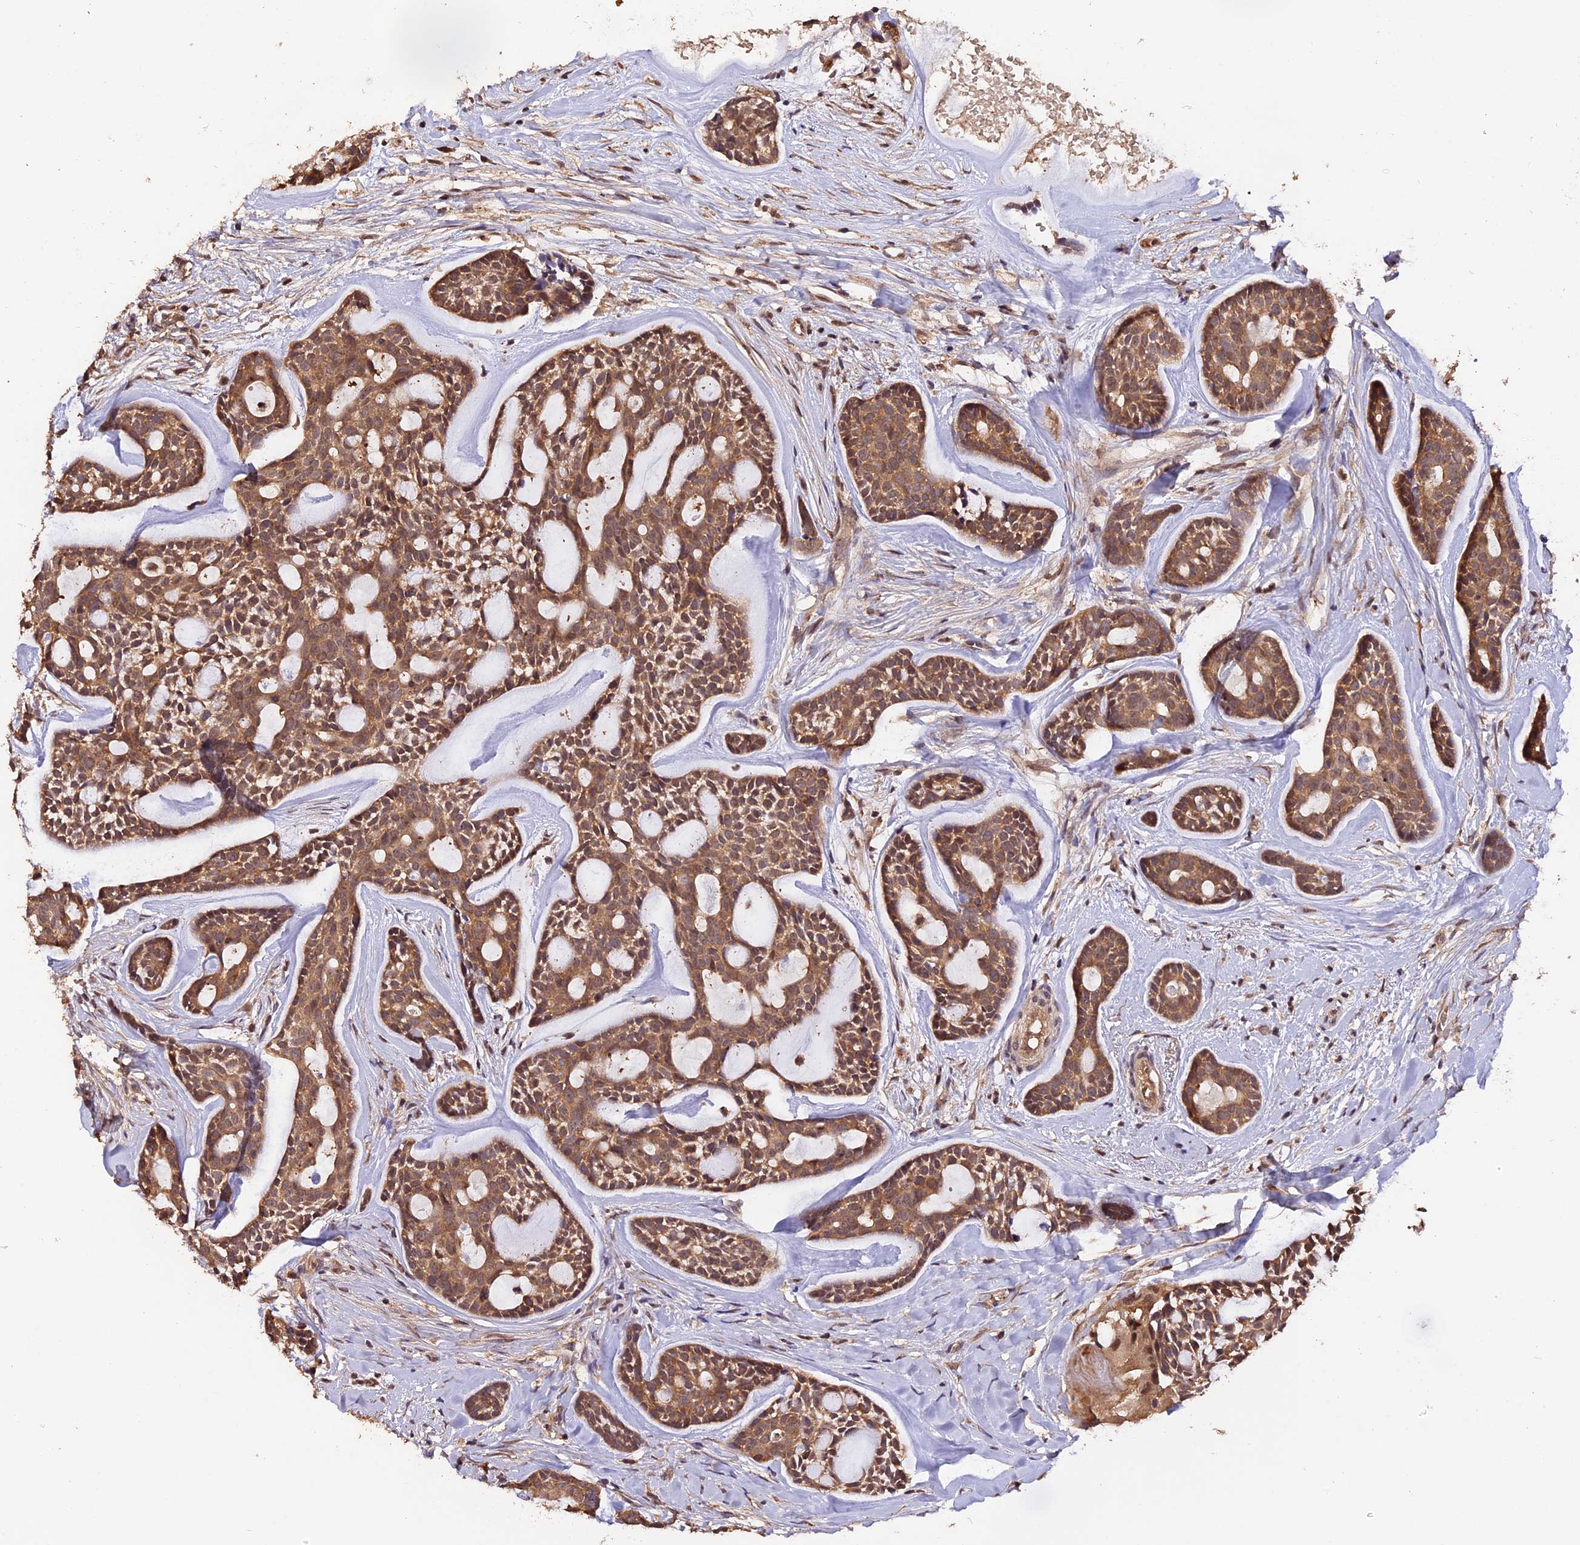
{"staining": {"intensity": "moderate", "quantity": ">75%", "location": "cytoplasmic/membranous"}, "tissue": "head and neck cancer", "cell_type": "Tumor cells", "image_type": "cancer", "snomed": [{"axis": "morphology", "description": "Normal tissue, NOS"}, {"axis": "morphology", "description": "Adenocarcinoma, NOS"}, {"axis": "topography", "description": "Subcutis"}, {"axis": "topography", "description": "Nasopharynx"}, {"axis": "topography", "description": "Head-Neck"}], "caption": "IHC staining of adenocarcinoma (head and neck), which reveals medium levels of moderate cytoplasmic/membranous positivity in about >75% of tumor cells indicating moderate cytoplasmic/membranous protein staining. The staining was performed using DAB (brown) for protein detection and nuclei were counterstained in hematoxylin (blue).", "gene": "TRMT1", "patient": {"sex": "female", "age": 73}}